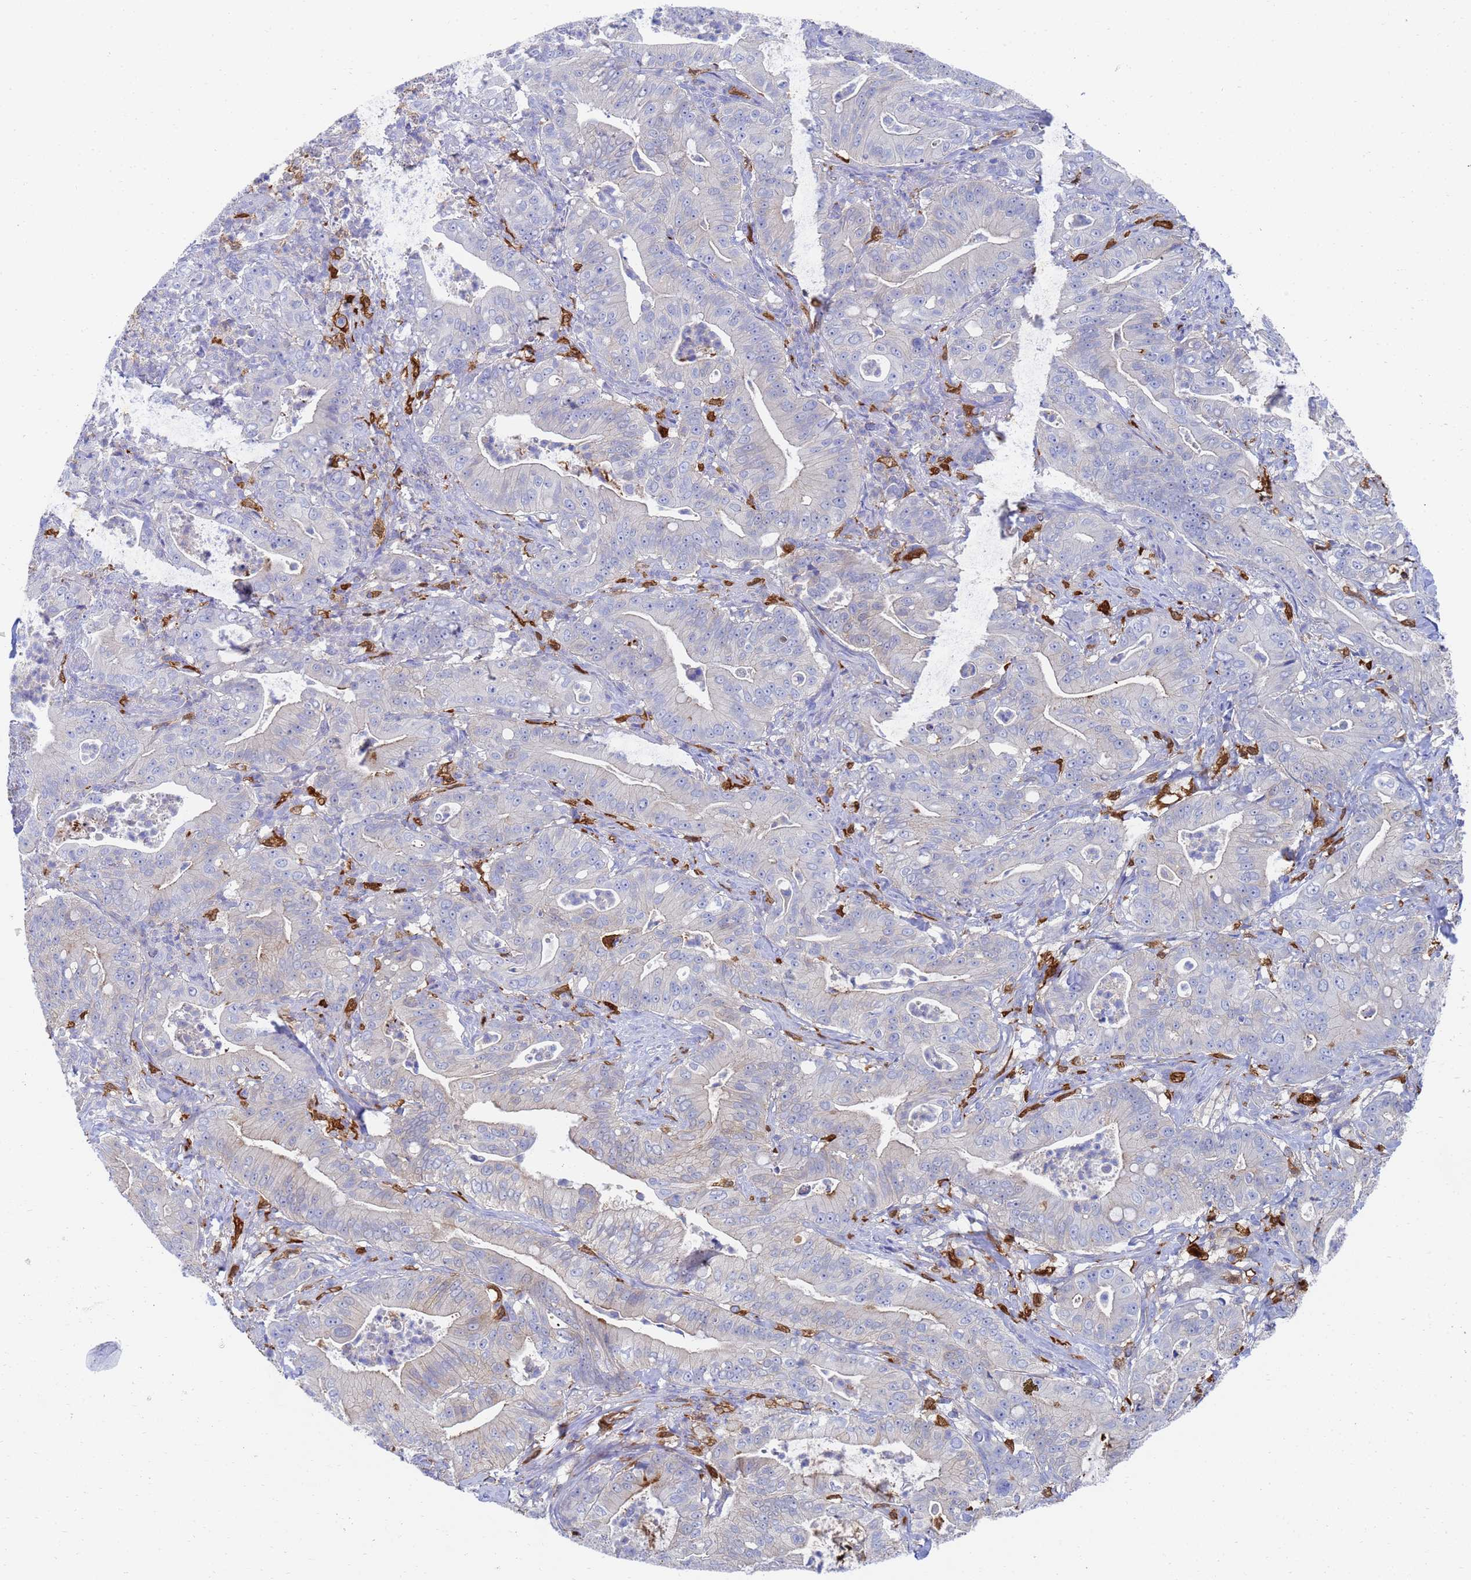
{"staining": {"intensity": "negative", "quantity": "none", "location": "none"}, "tissue": "pancreatic cancer", "cell_type": "Tumor cells", "image_type": "cancer", "snomed": [{"axis": "morphology", "description": "Adenocarcinoma, NOS"}, {"axis": "topography", "description": "Pancreas"}], "caption": "Tumor cells are negative for protein expression in human pancreatic cancer (adenocarcinoma).", "gene": "GCHFR", "patient": {"sex": "male", "age": 71}}